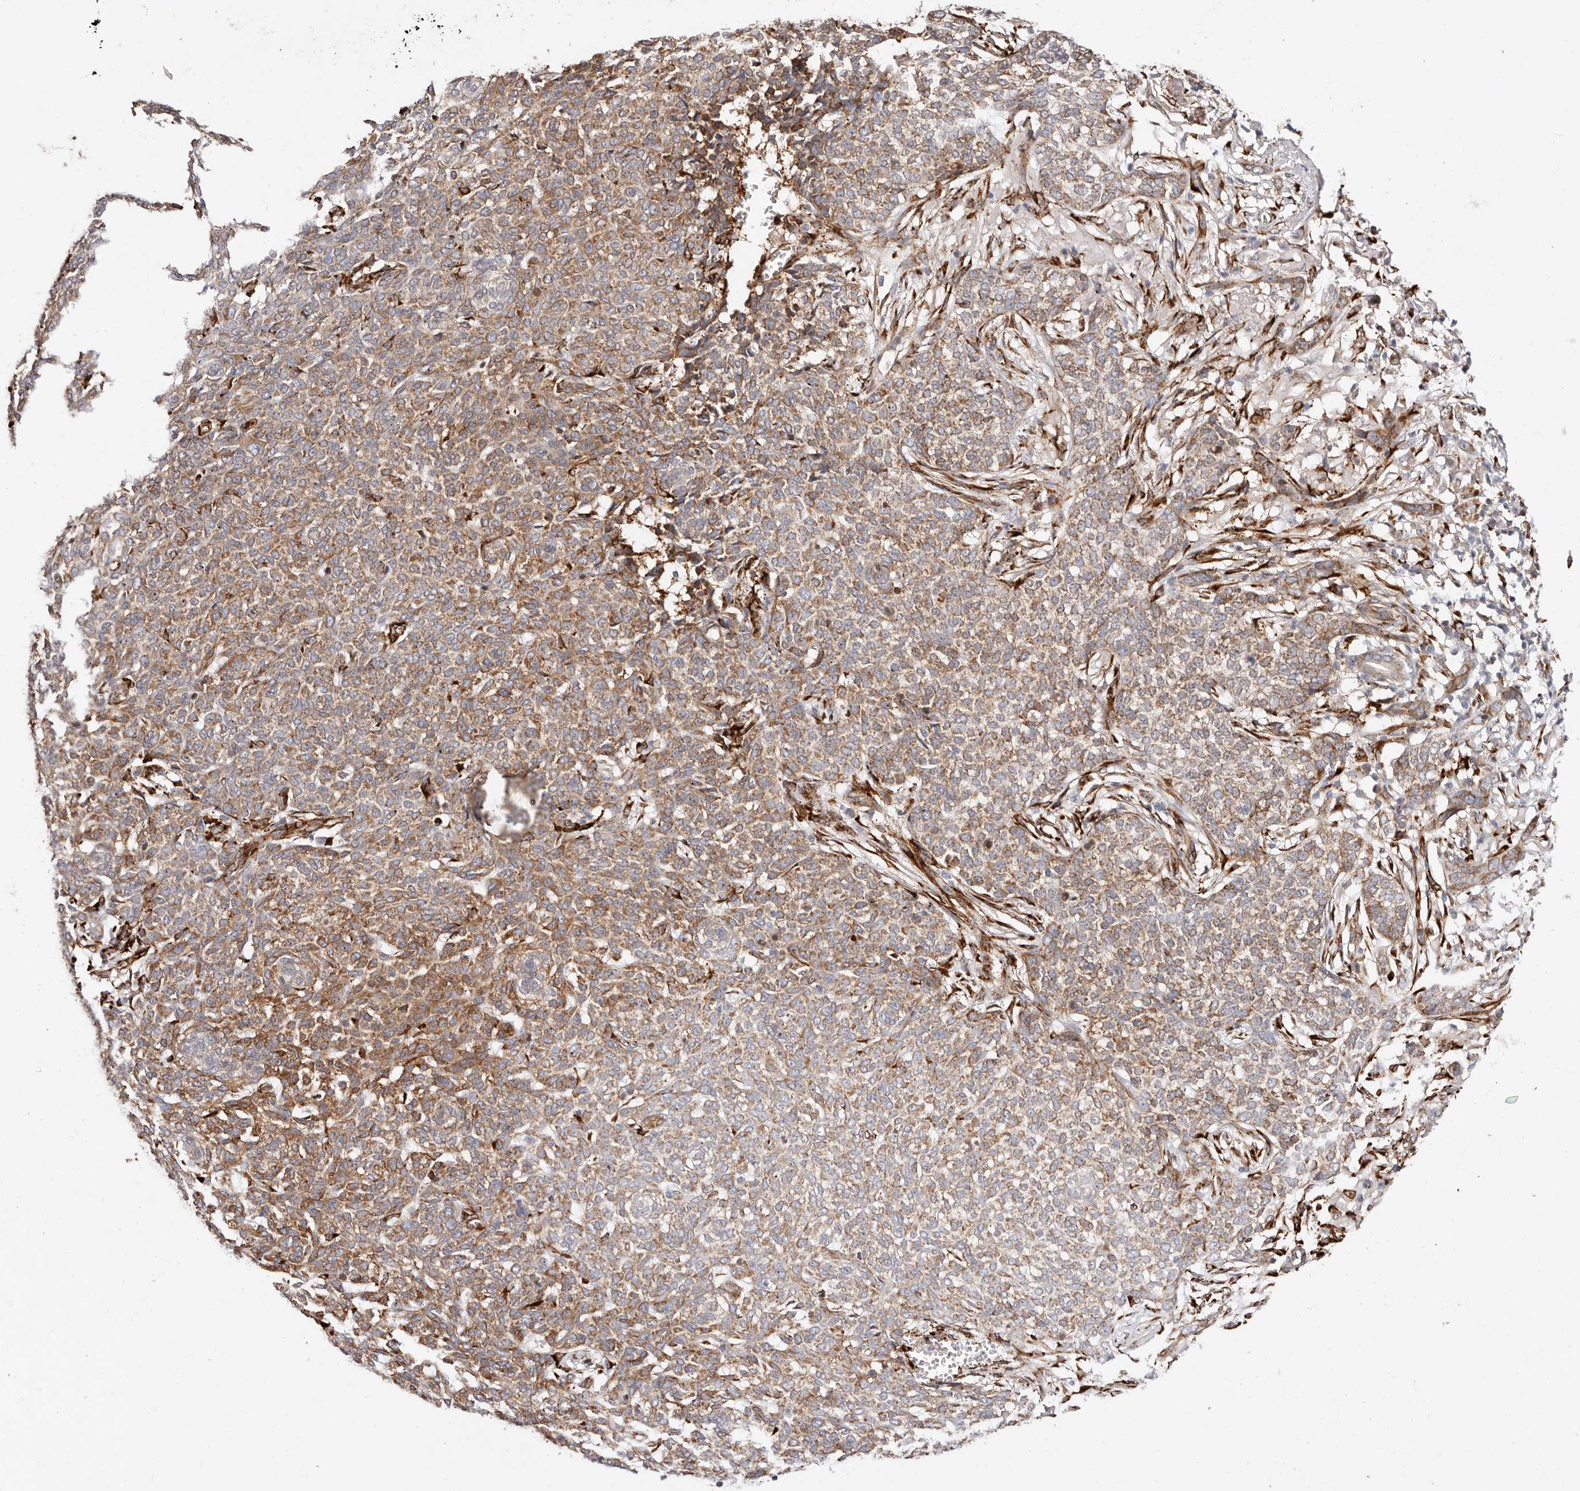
{"staining": {"intensity": "moderate", "quantity": ">75%", "location": "cytoplasmic/membranous"}, "tissue": "skin cancer", "cell_type": "Tumor cells", "image_type": "cancer", "snomed": [{"axis": "morphology", "description": "Basal cell carcinoma"}, {"axis": "topography", "description": "Skin"}], "caption": "A brown stain shows moderate cytoplasmic/membranous staining of a protein in human skin cancer (basal cell carcinoma) tumor cells.", "gene": "SERPINH1", "patient": {"sex": "male", "age": 85}}